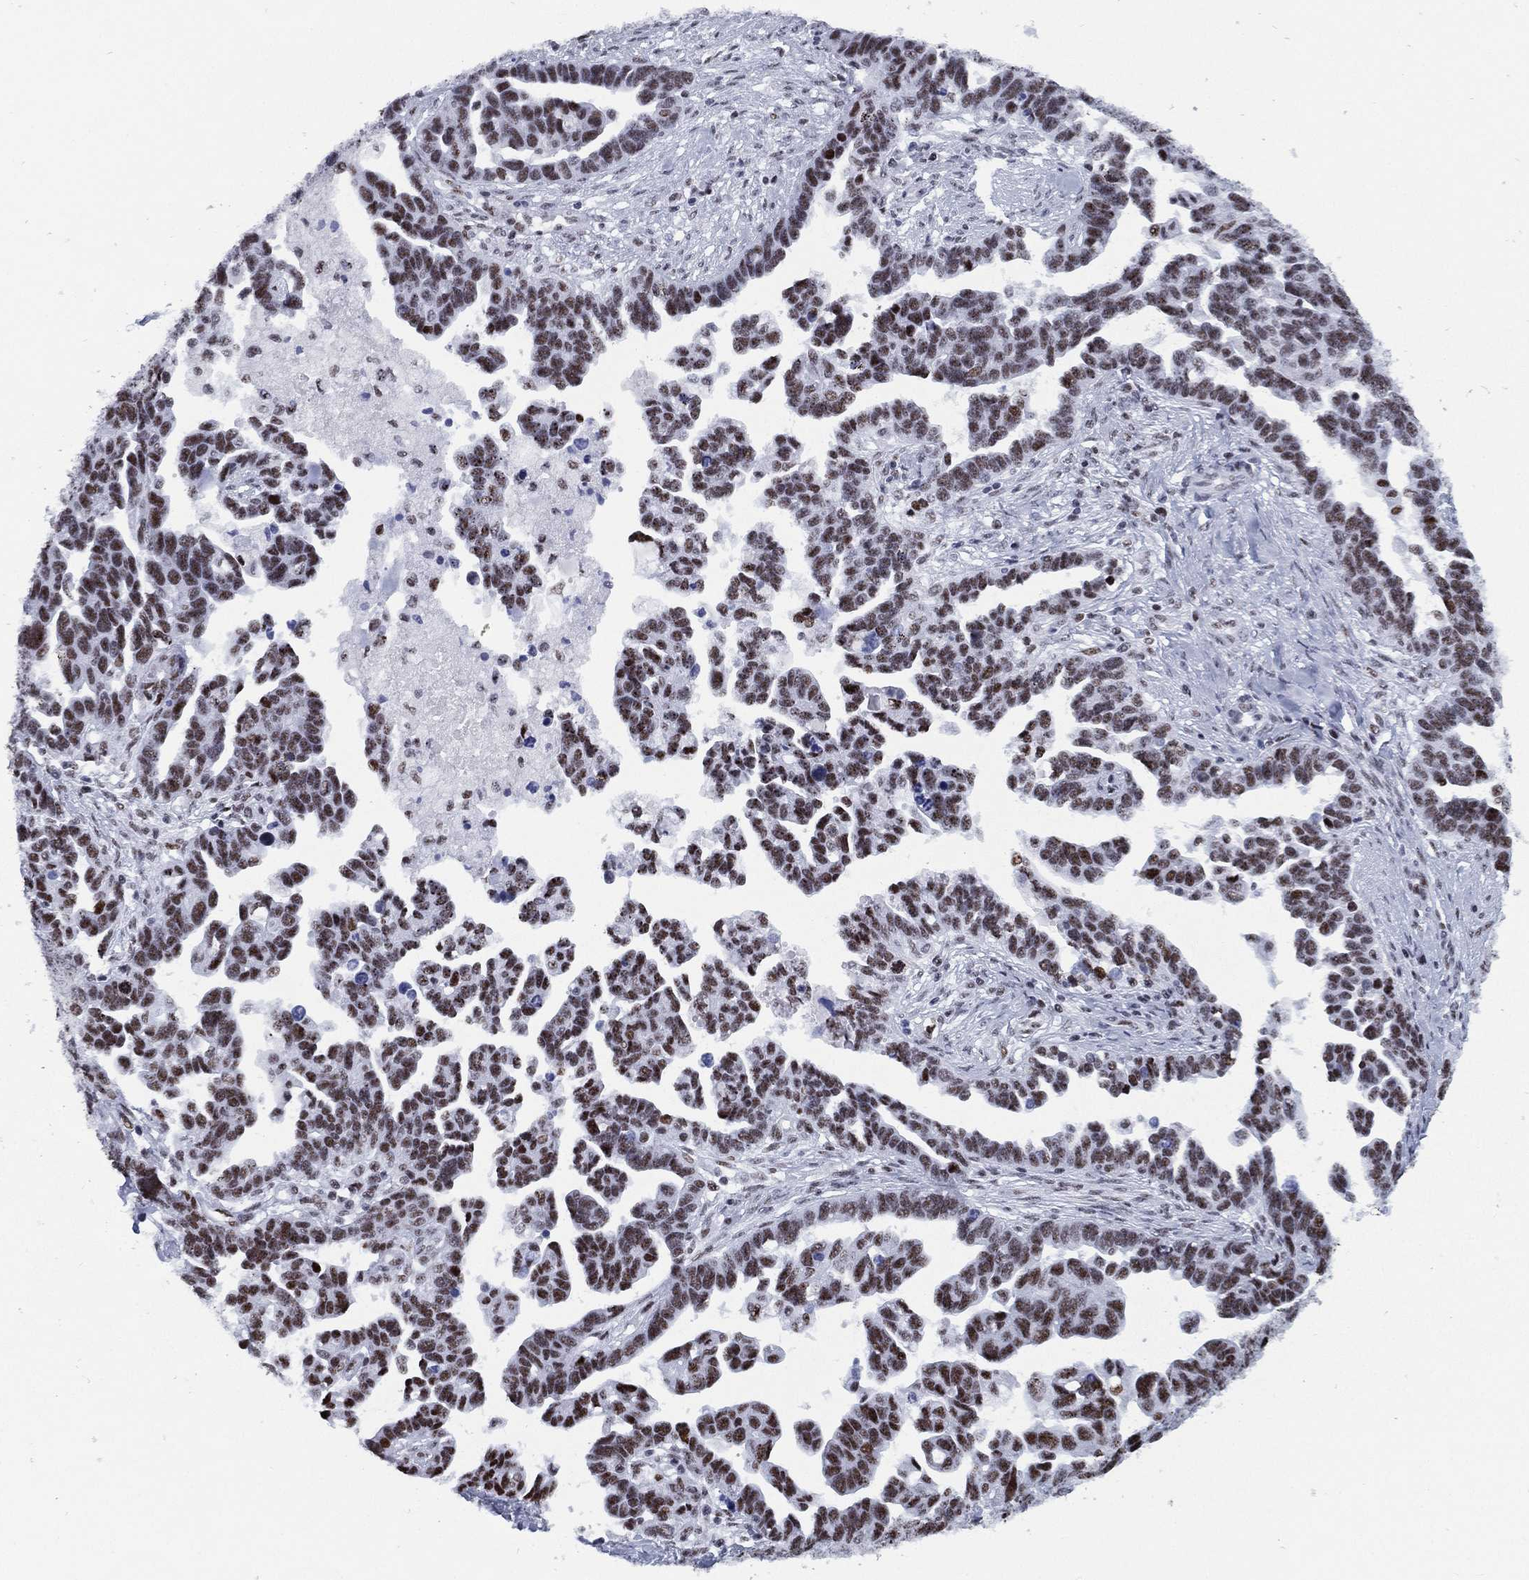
{"staining": {"intensity": "moderate", "quantity": ">75%", "location": "nuclear"}, "tissue": "ovarian cancer", "cell_type": "Tumor cells", "image_type": "cancer", "snomed": [{"axis": "morphology", "description": "Cystadenocarcinoma, serous, NOS"}, {"axis": "topography", "description": "Ovary"}], "caption": "The immunohistochemical stain highlights moderate nuclear expression in tumor cells of ovarian serous cystadenocarcinoma tissue. The staining was performed using DAB (3,3'-diaminobenzidine), with brown indicating positive protein expression. Nuclei are stained blue with hematoxylin.", "gene": "CYB561D2", "patient": {"sex": "female", "age": 54}}